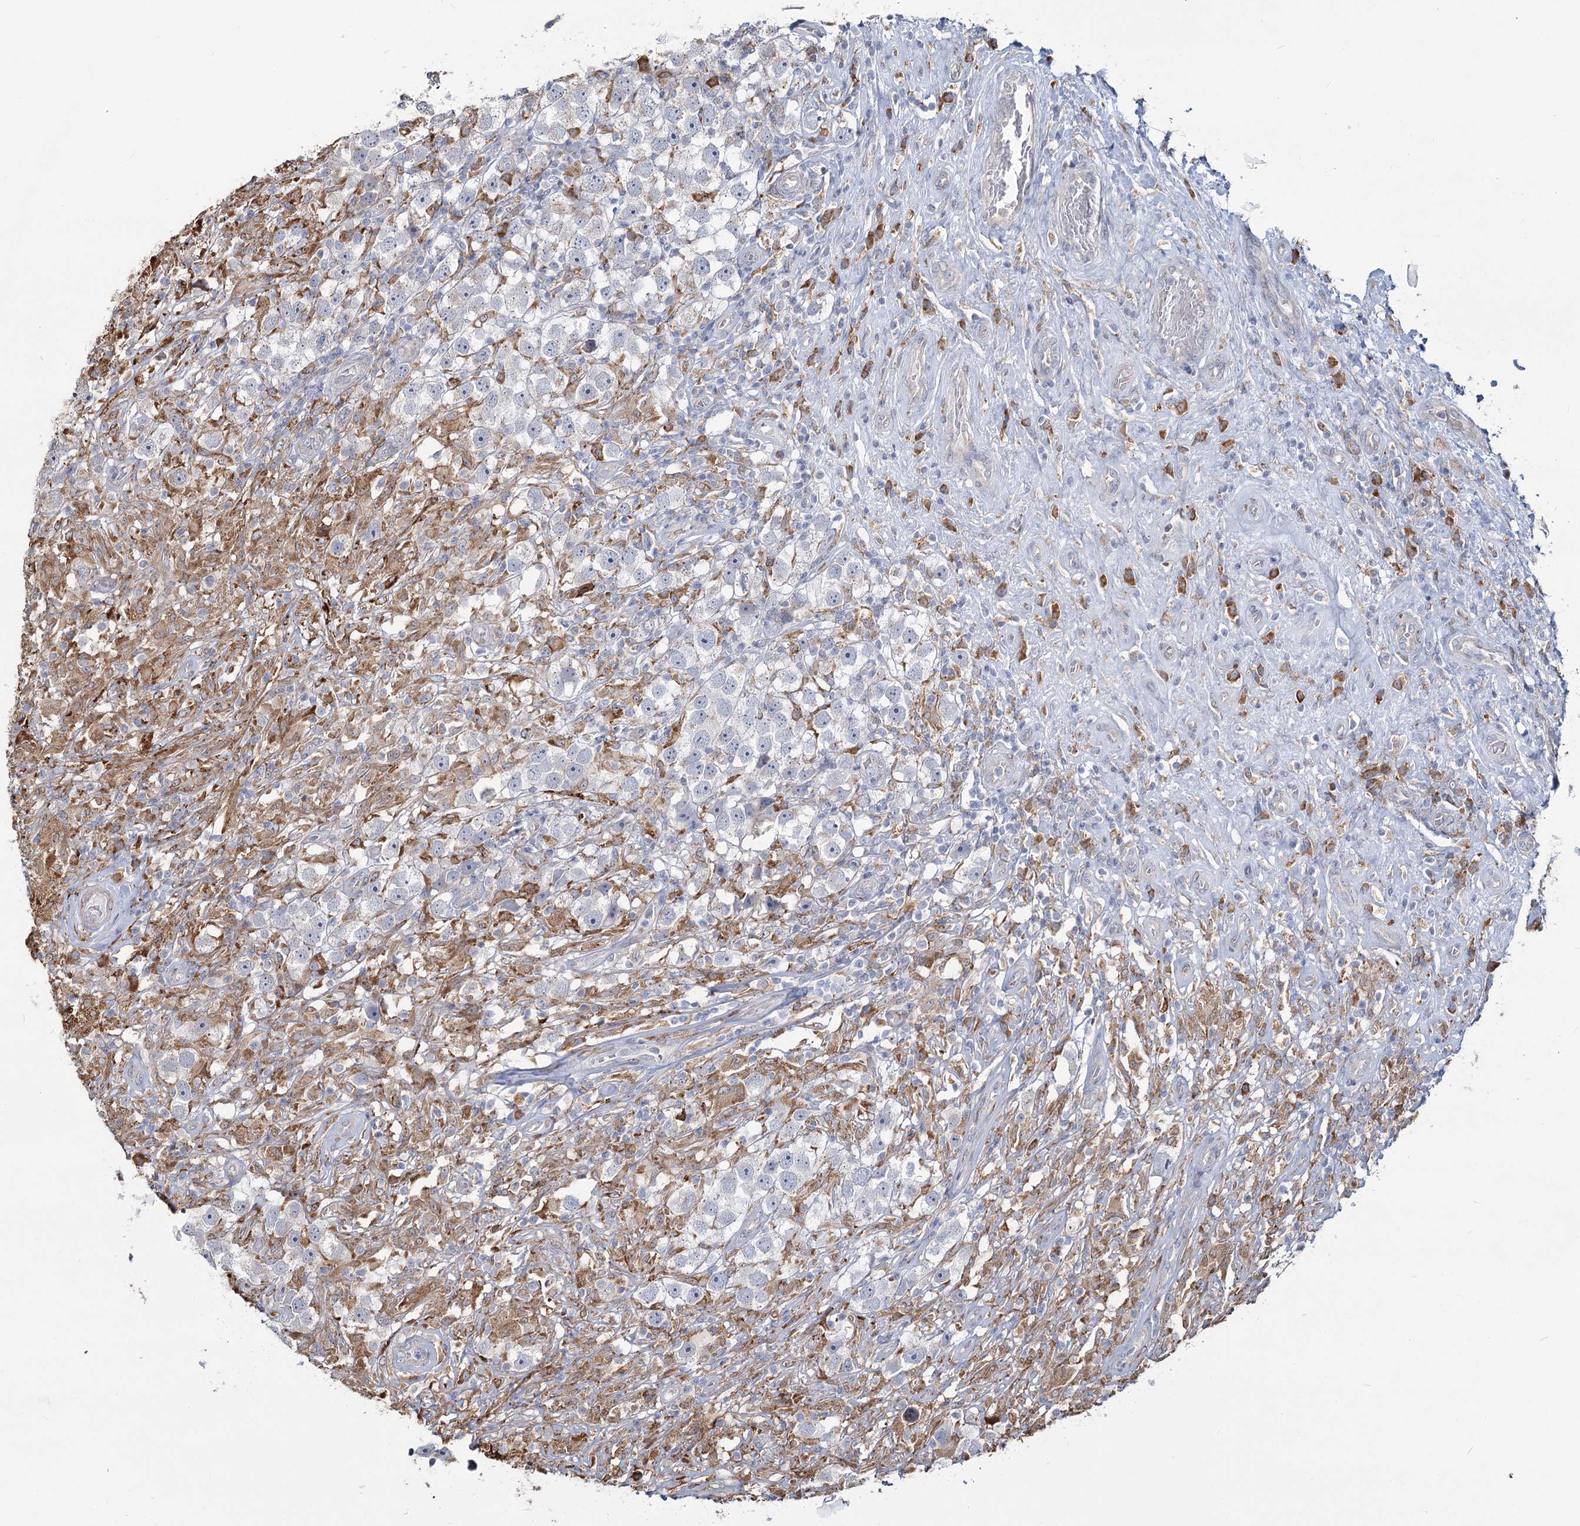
{"staining": {"intensity": "negative", "quantity": "none", "location": "none"}, "tissue": "testis cancer", "cell_type": "Tumor cells", "image_type": "cancer", "snomed": [{"axis": "morphology", "description": "Seminoma, NOS"}, {"axis": "topography", "description": "Testis"}], "caption": "Immunohistochemical staining of testis cancer (seminoma) reveals no significant expression in tumor cells.", "gene": "ZCCHC9", "patient": {"sex": "male", "age": 49}}